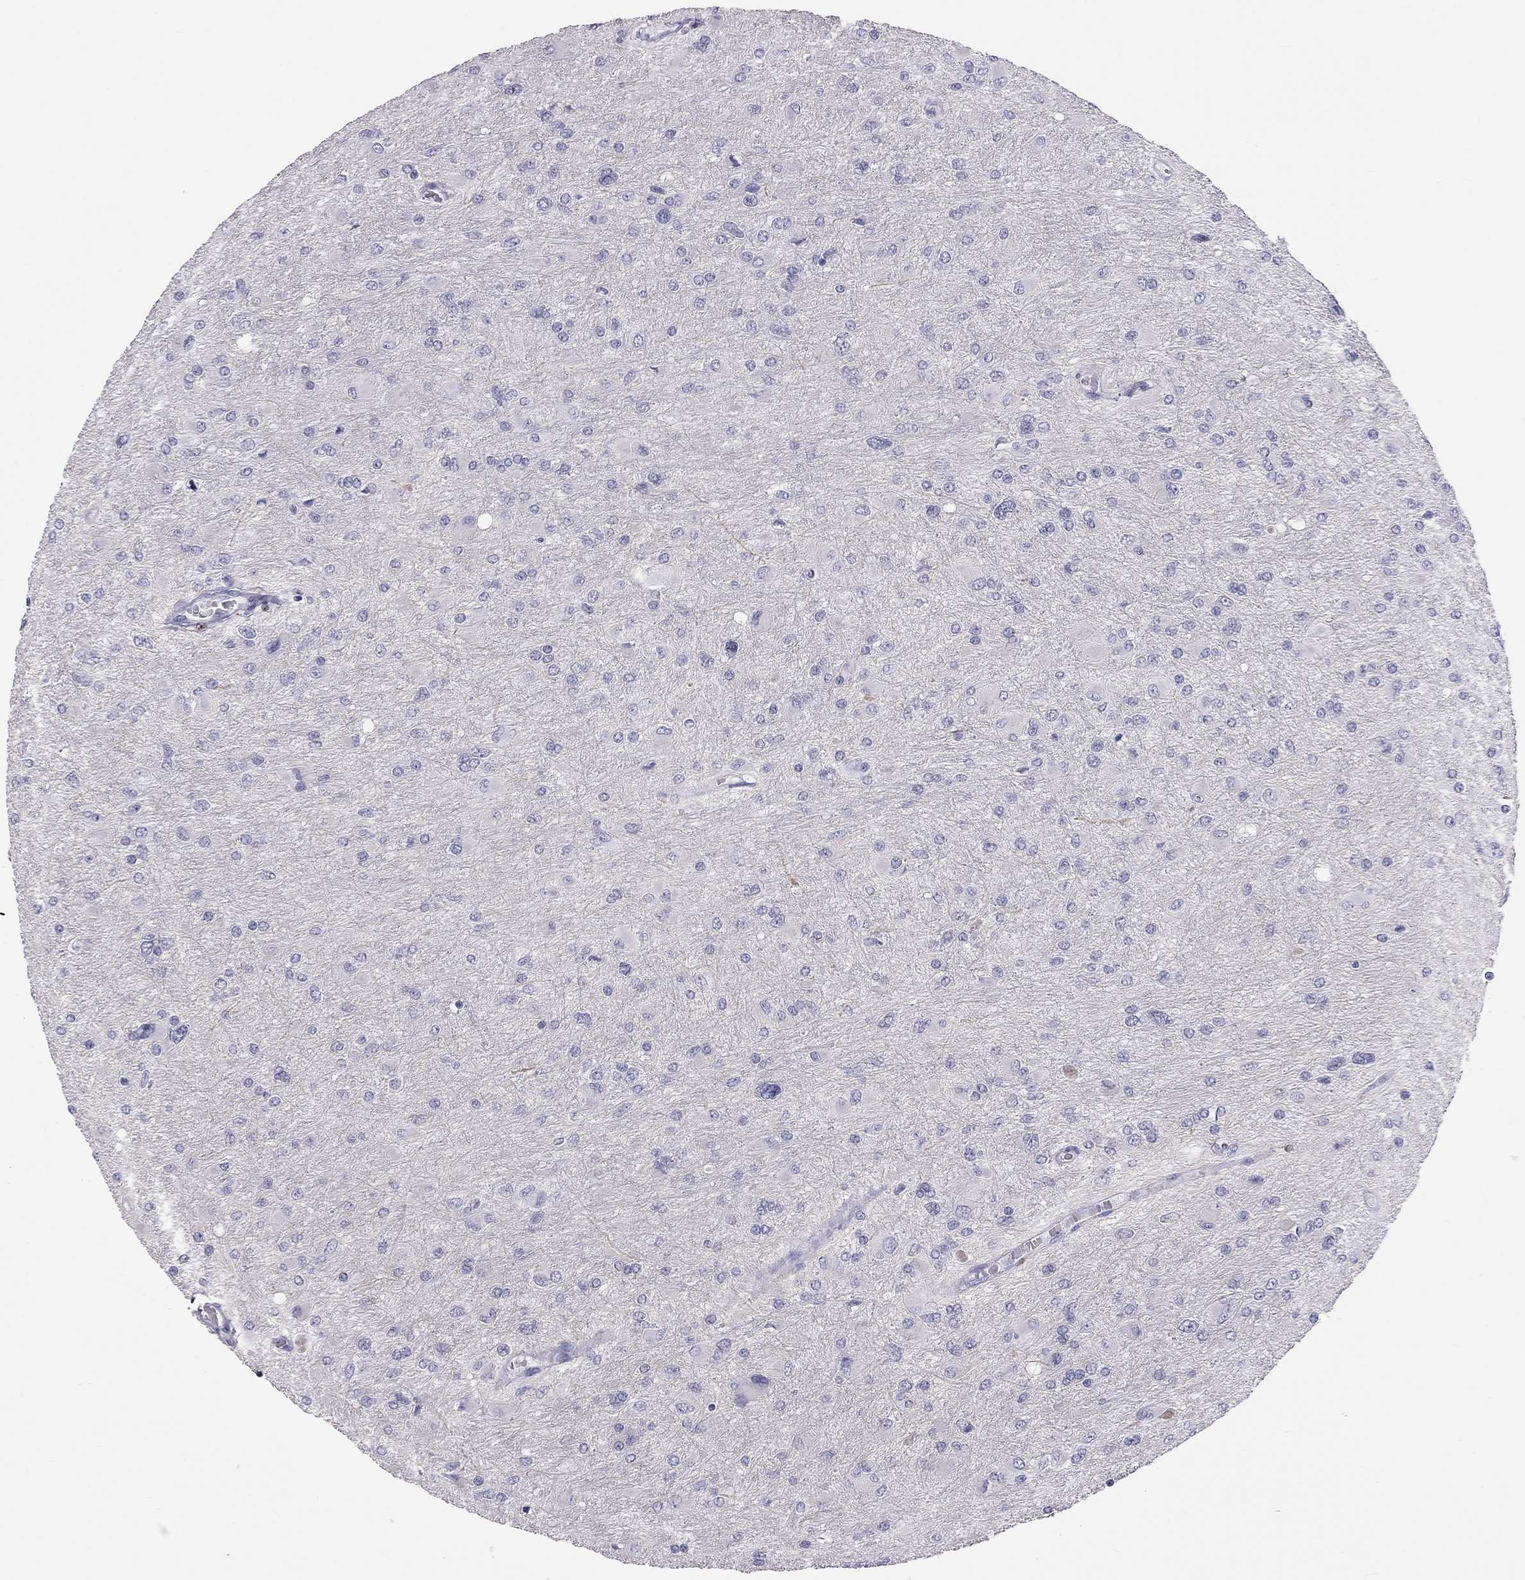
{"staining": {"intensity": "negative", "quantity": "none", "location": "none"}, "tissue": "glioma", "cell_type": "Tumor cells", "image_type": "cancer", "snomed": [{"axis": "morphology", "description": "Glioma, malignant, High grade"}, {"axis": "topography", "description": "Cerebral cortex"}], "caption": "This is an immunohistochemistry photomicrograph of human malignant high-grade glioma. There is no expression in tumor cells.", "gene": "PPP1R3A", "patient": {"sex": "female", "age": 36}}